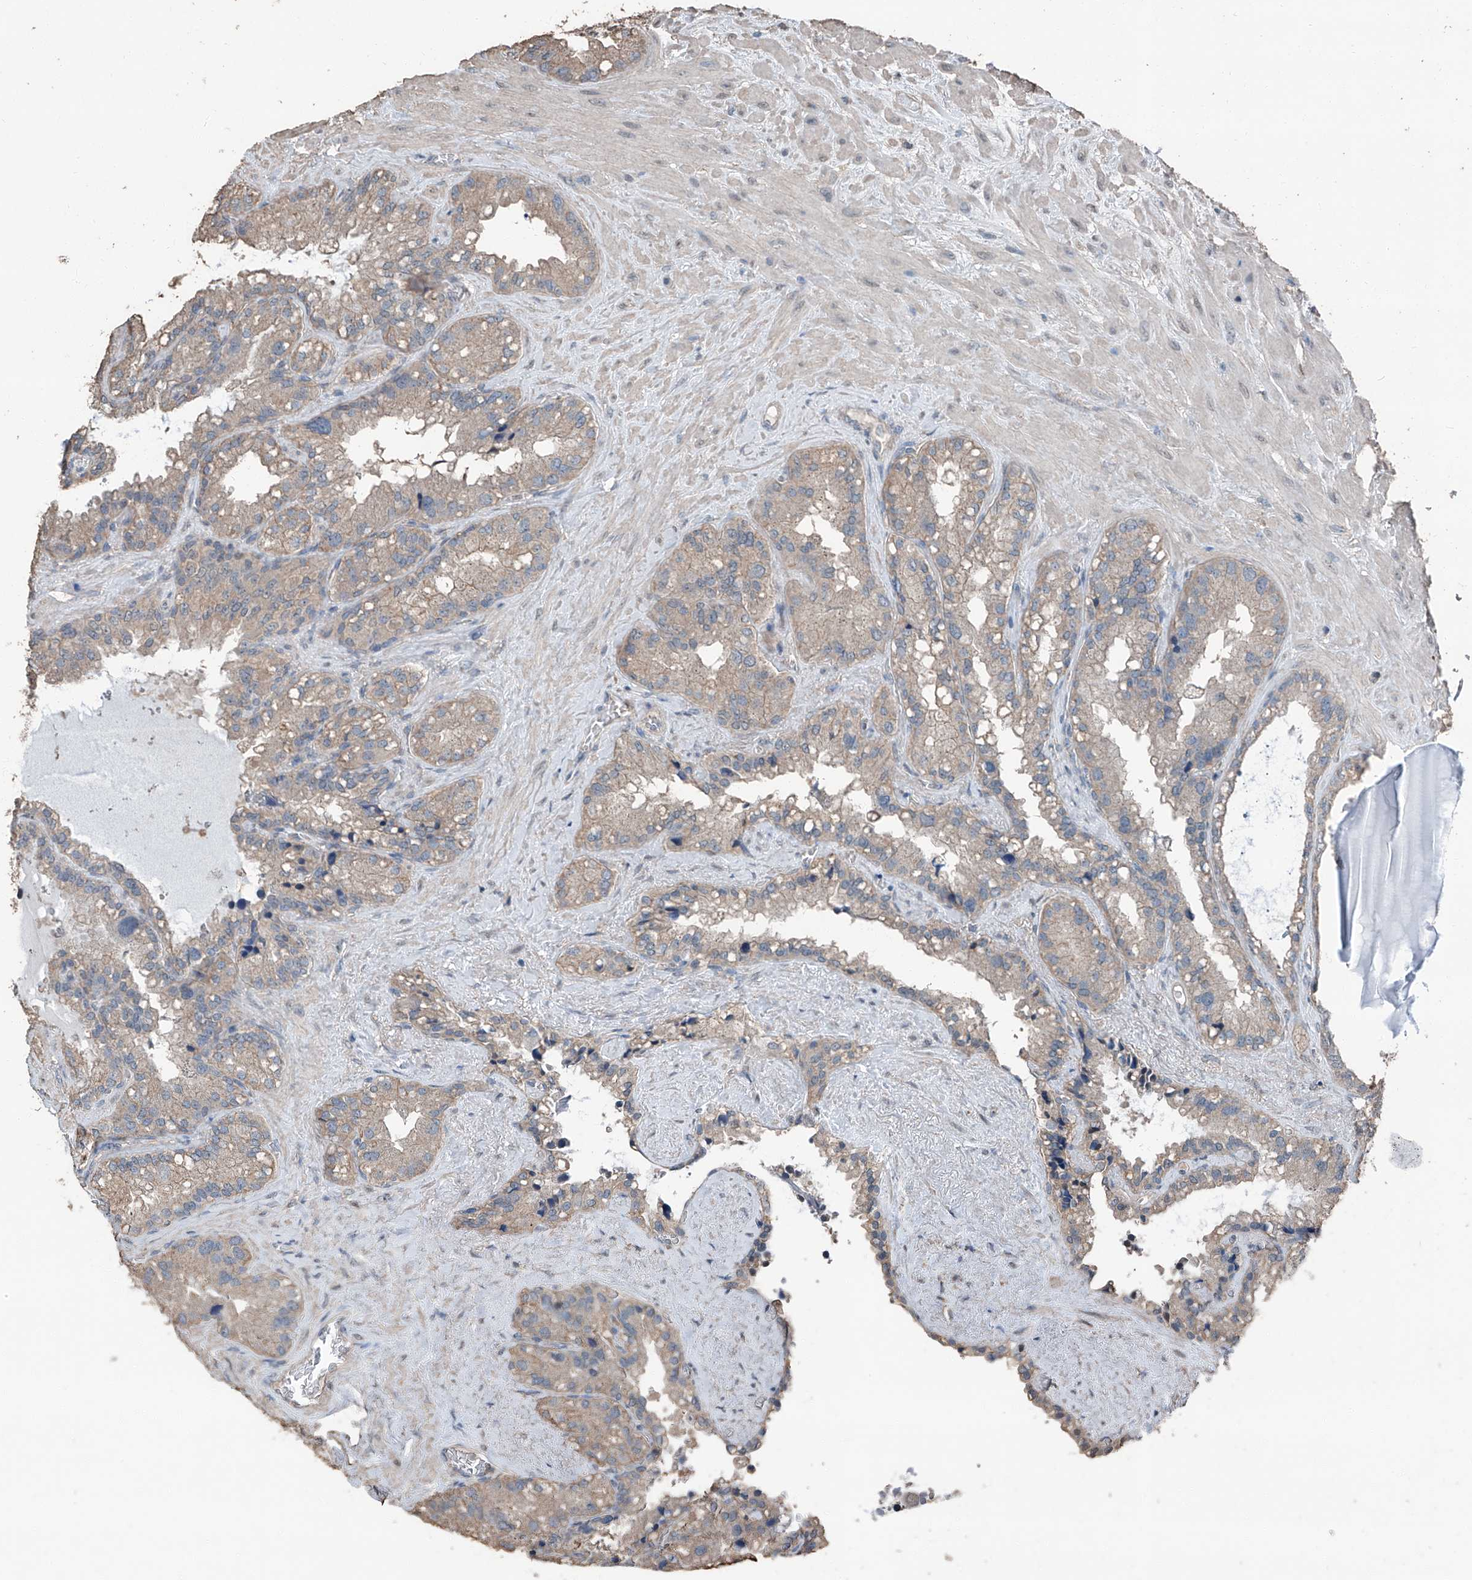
{"staining": {"intensity": "weak", "quantity": "25%-75%", "location": "cytoplasmic/membranous"}, "tissue": "seminal vesicle", "cell_type": "Glandular cells", "image_type": "normal", "snomed": [{"axis": "morphology", "description": "Normal tissue, NOS"}, {"axis": "topography", "description": "Prostate"}, {"axis": "topography", "description": "Seminal veicle"}], "caption": "Protein analysis of unremarkable seminal vesicle displays weak cytoplasmic/membranous expression in approximately 25%-75% of glandular cells. (DAB IHC with brightfield microscopy, high magnification).", "gene": "MAMLD1", "patient": {"sex": "male", "age": 68}}